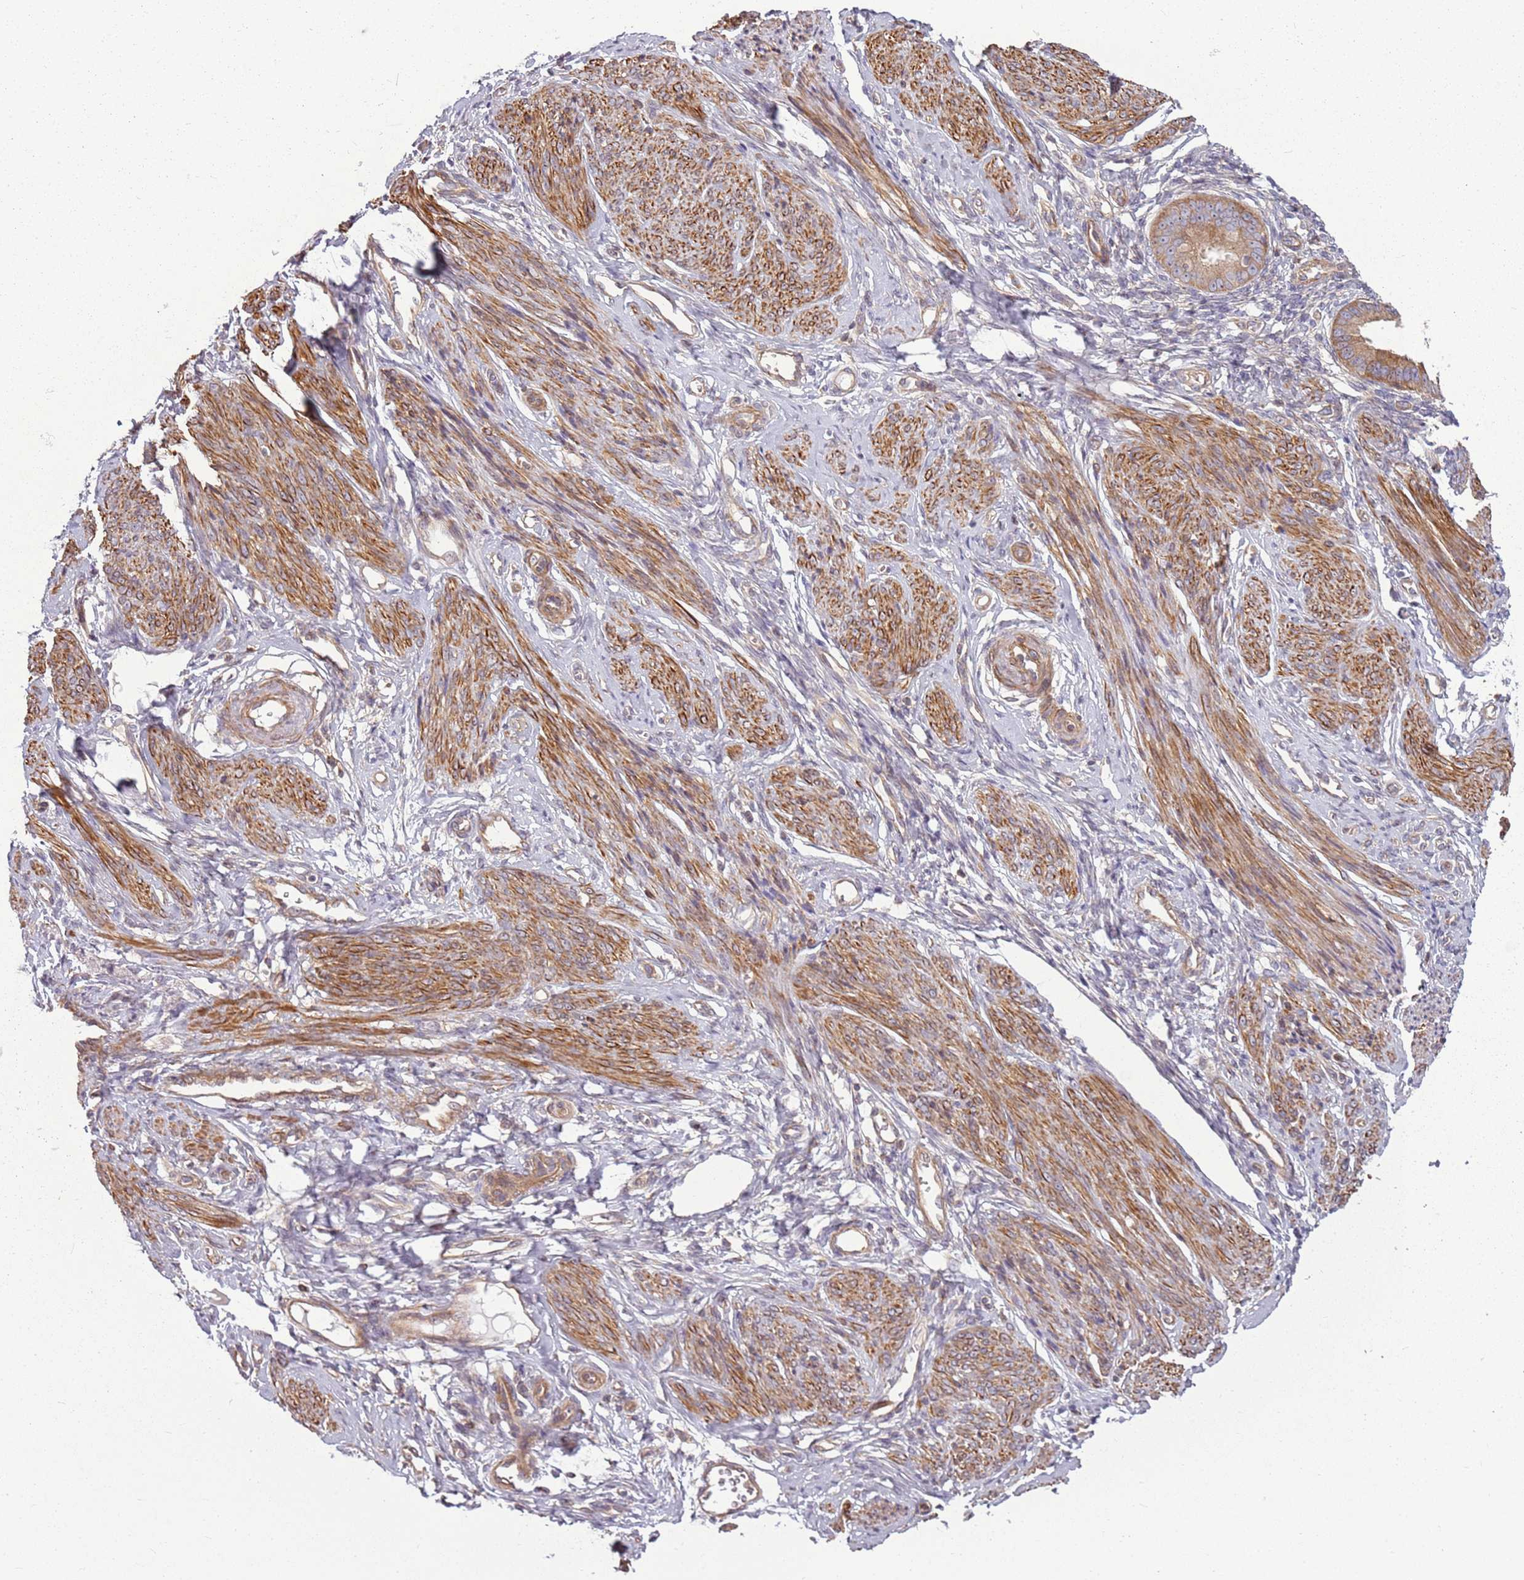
{"staining": {"intensity": "weak", "quantity": "<25%", "location": "cytoplasmic/membranous"}, "tissue": "endometrium", "cell_type": "Cells in endometrial stroma", "image_type": "normal", "snomed": [{"axis": "morphology", "description": "Normal tissue, NOS"}, {"axis": "topography", "description": "Uterus"}, {"axis": "topography", "description": "Endometrium"}], "caption": "IHC histopathology image of benign endometrium: endometrium stained with DAB (3,3'-diaminobenzidine) exhibits no significant protein positivity in cells in endometrial stroma. The staining is performed using DAB brown chromogen with nuclei counter-stained in using hematoxylin.", "gene": "RPL21", "patient": {"sex": "female", "age": 48}}